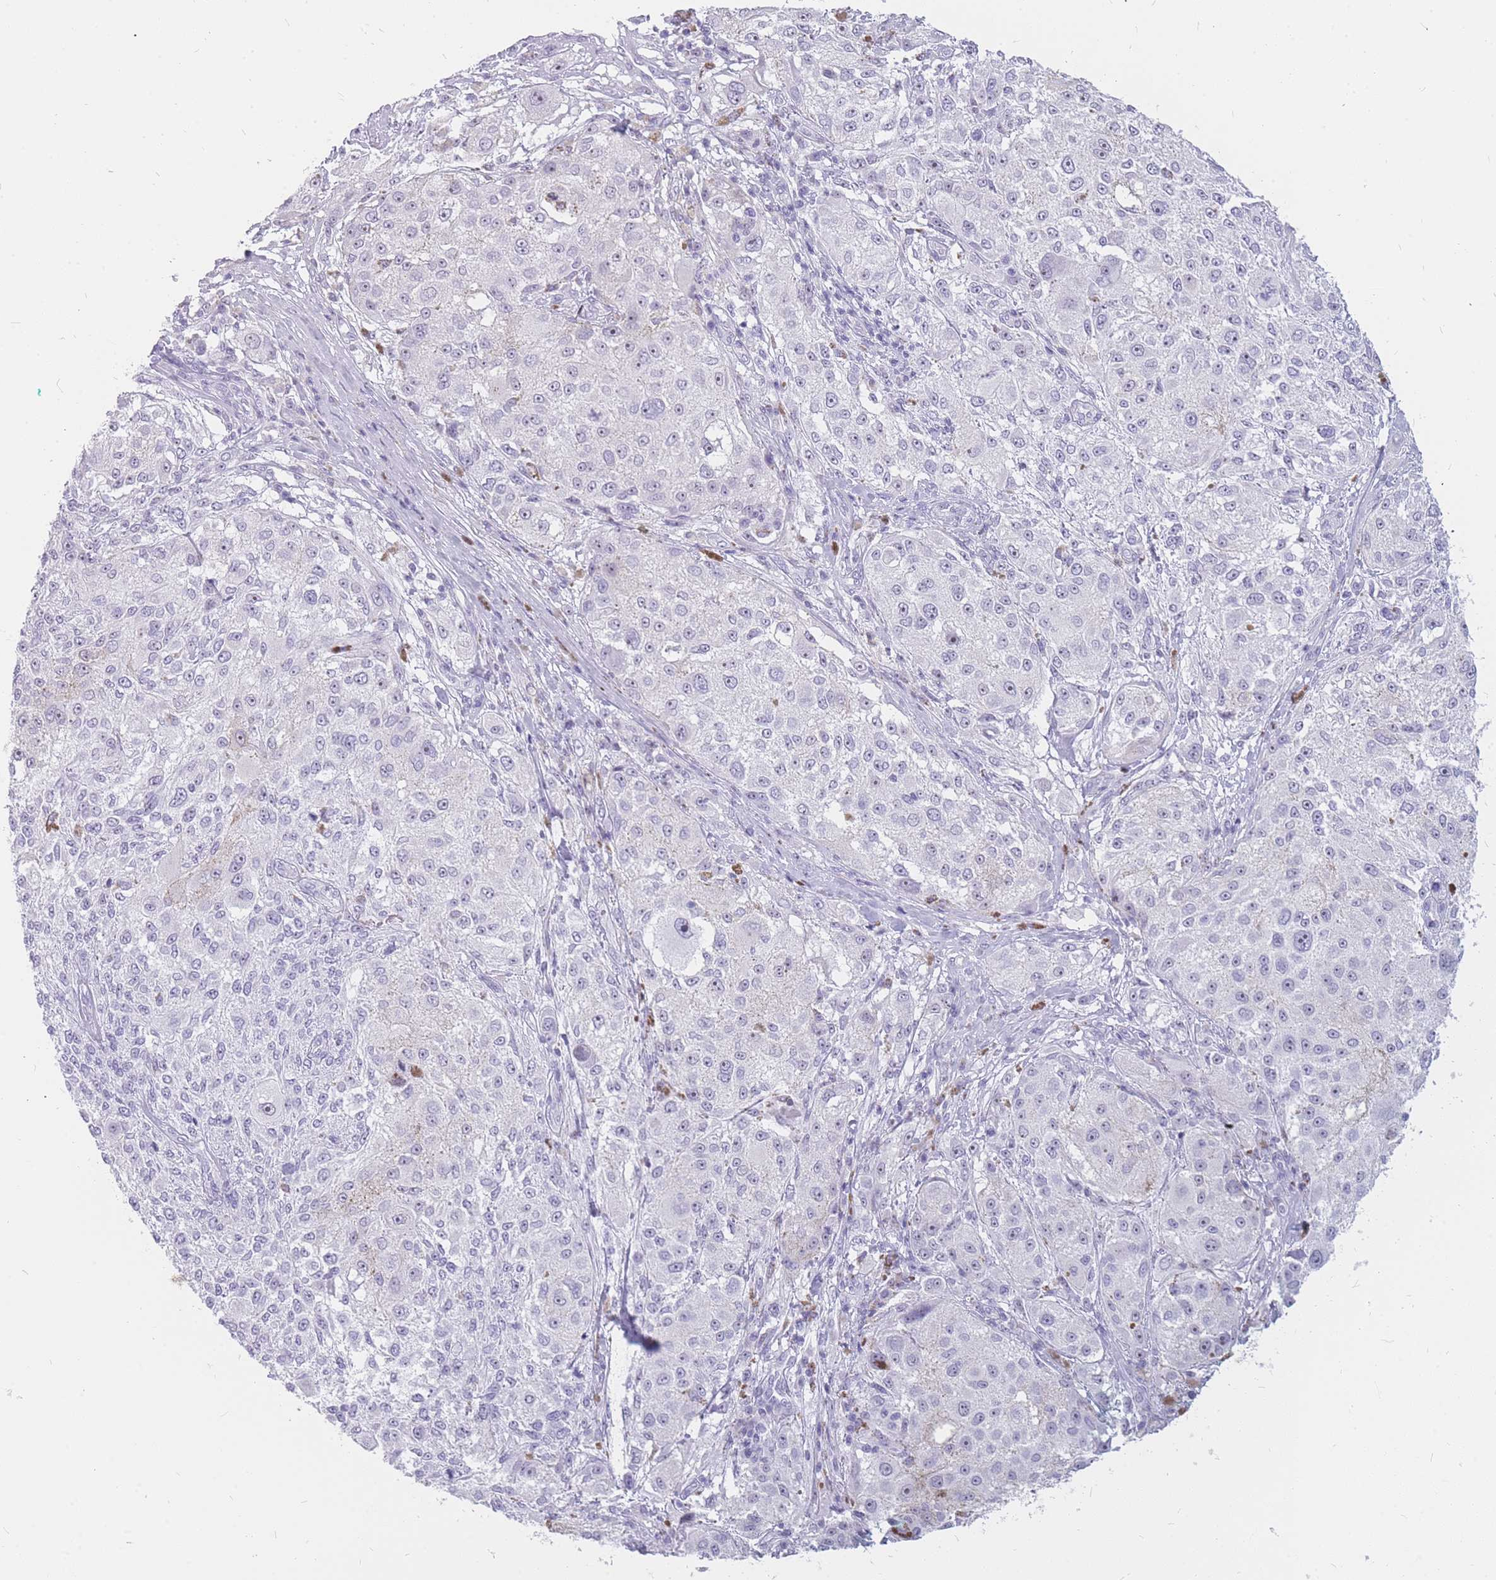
{"staining": {"intensity": "negative", "quantity": "none", "location": "none"}, "tissue": "melanoma", "cell_type": "Tumor cells", "image_type": "cancer", "snomed": [{"axis": "morphology", "description": "Necrosis, NOS"}, {"axis": "morphology", "description": "Malignant melanoma, NOS"}, {"axis": "topography", "description": "Skin"}], "caption": "High power microscopy image of an immunohistochemistry (IHC) histopathology image of melanoma, revealing no significant expression in tumor cells.", "gene": "INS", "patient": {"sex": "female", "age": 87}}